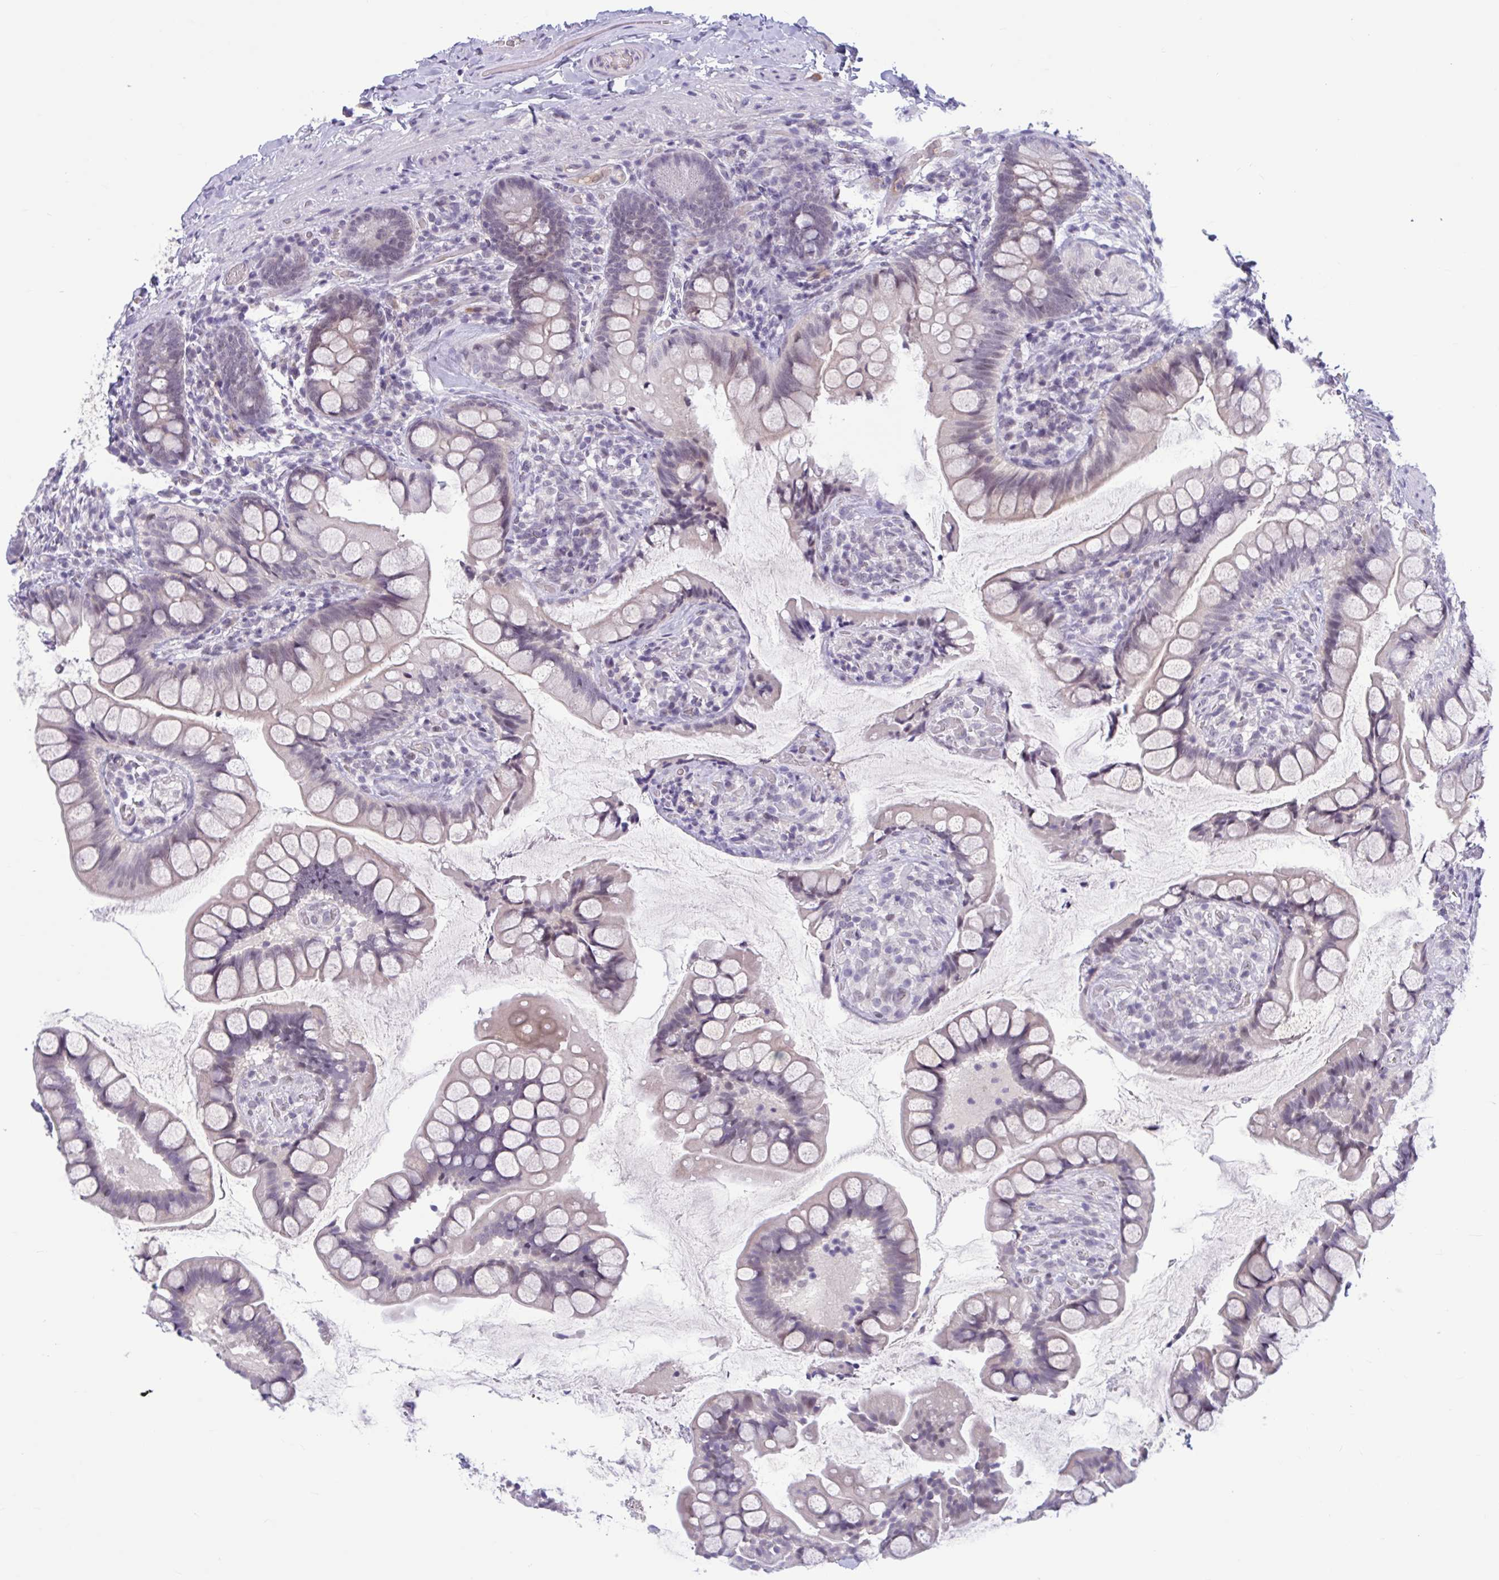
{"staining": {"intensity": "weak", "quantity": "<25%", "location": "cytoplasmic/membranous"}, "tissue": "small intestine", "cell_type": "Glandular cells", "image_type": "normal", "snomed": [{"axis": "morphology", "description": "Normal tissue, NOS"}, {"axis": "topography", "description": "Small intestine"}], "caption": "Immunohistochemistry (IHC) photomicrograph of unremarkable small intestine stained for a protein (brown), which exhibits no positivity in glandular cells.", "gene": "CNGB3", "patient": {"sex": "male", "age": 70}}